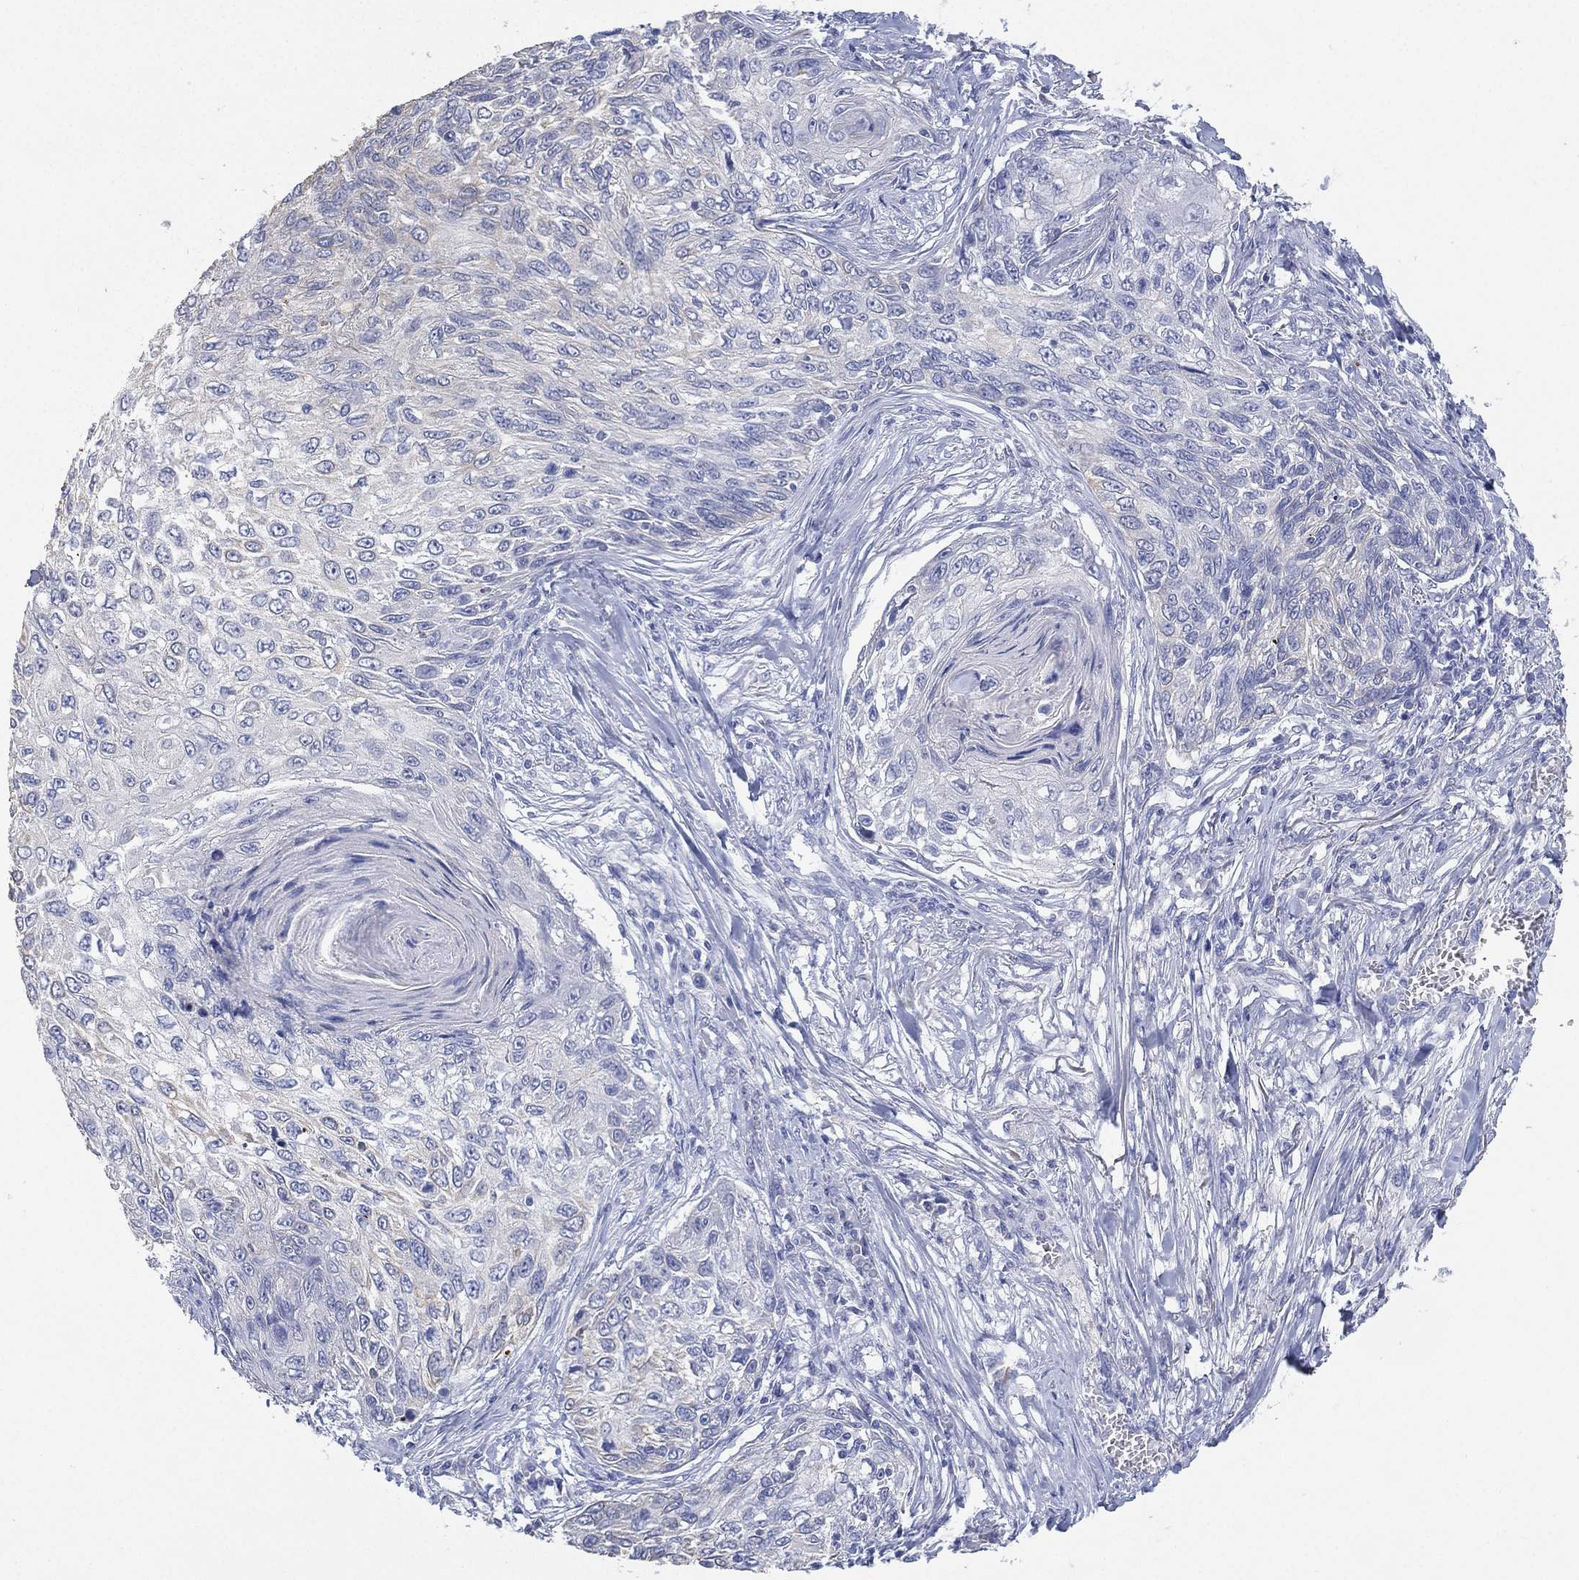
{"staining": {"intensity": "weak", "quantity": "<25%", "location": "cytoplasmic/membranous"}, "tissue": "skin cancer", "cell_type": "Tumor cells", "image_type": "cancer", "snomed": [{"axis": "morphology", "description": "Squamous cell carcinoma, NOS"}, {"axis": "topography", "description": "Skin"}], "caption": "Tumor cells are negative for protein expression in human skin cancer.", "gene": "FMO1", "patient": {"sex": "male", "age": 92}}